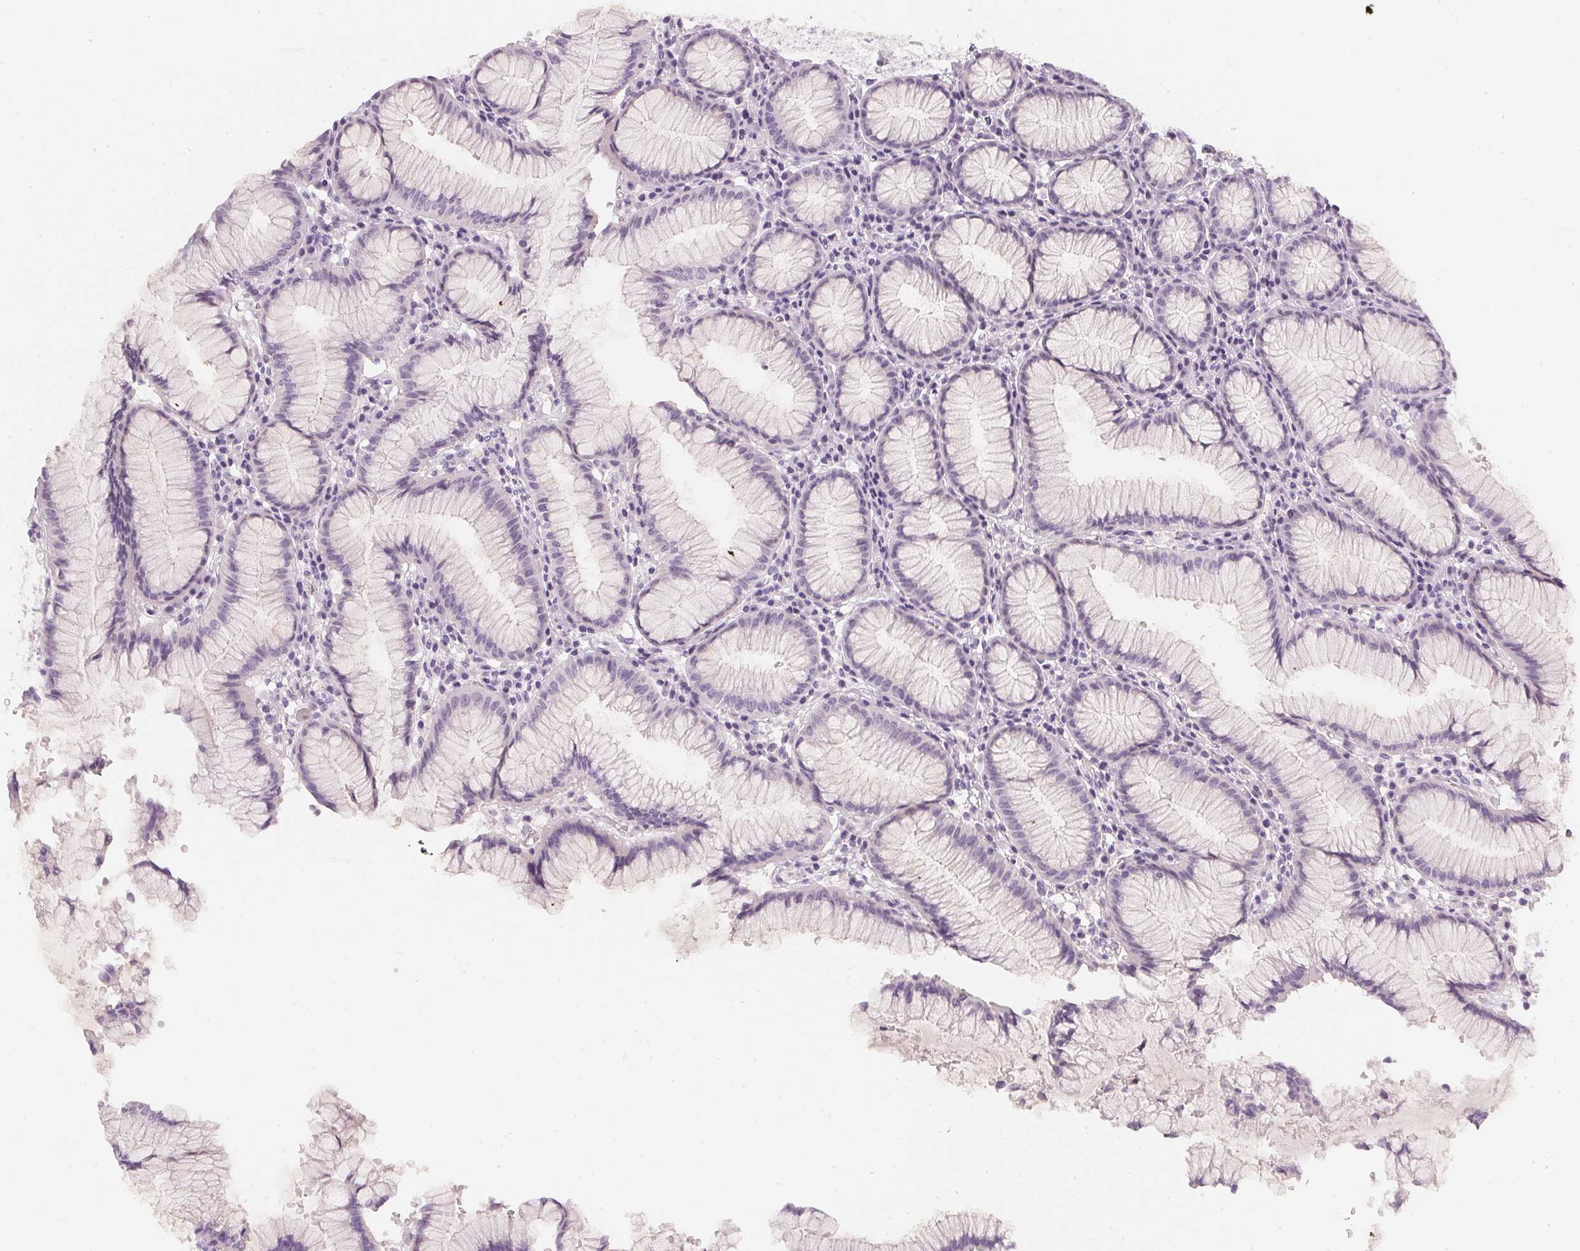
{"staining": {"intensity": "negative", "quantity": "none", "location": "none"}, "tissue": "stomach", "cell_type": "Glandular cells", "image_type": "normal", "snomed": [{"axis": "morphology", "description": "Normal tissue, NOS"}, {"axis": "topography", "description": "Stomach"}], "caption": "The immunohistochemistry (IHC) photomicrograph has no significant positivity in glandular cells of stomach.", "gene": "CHST4", "patient": {"sex": "male", "age": 55}}